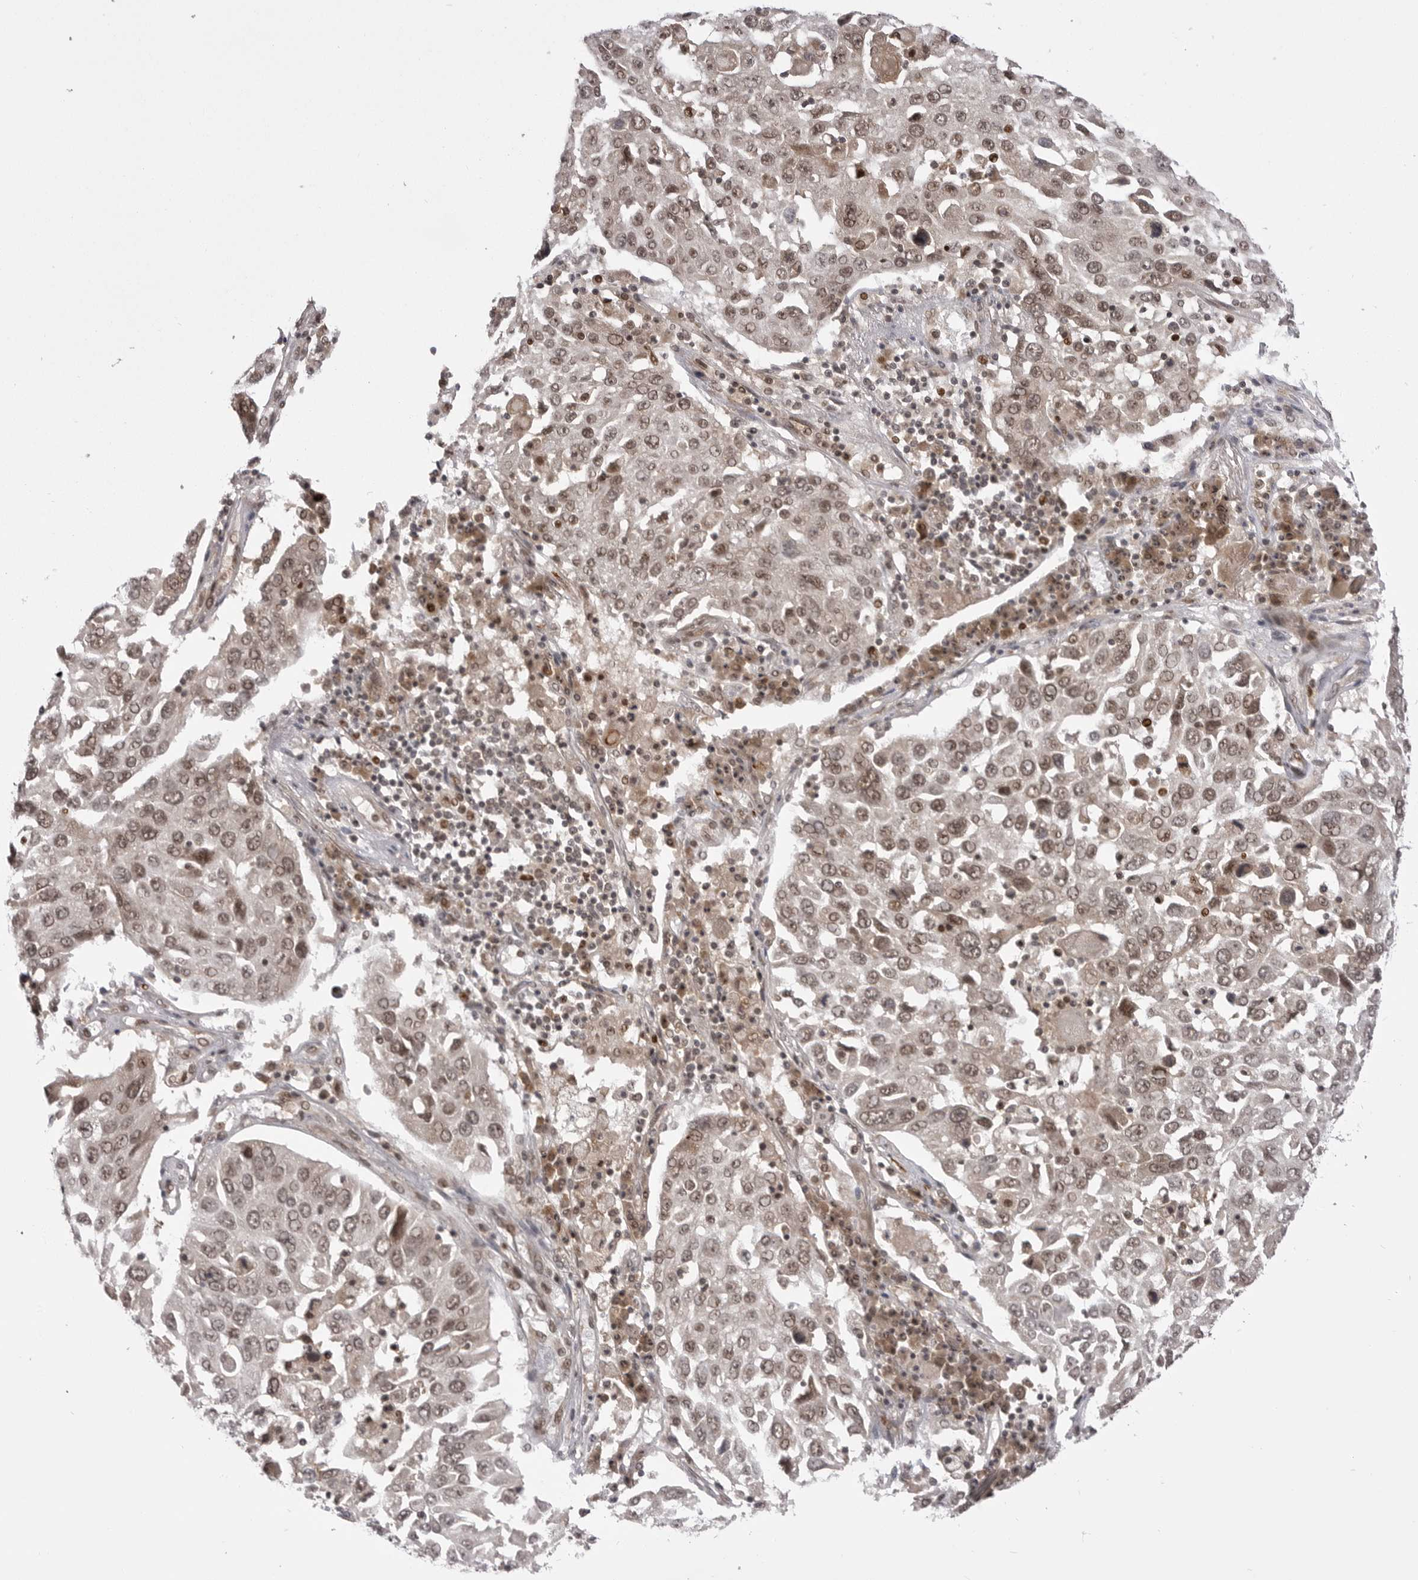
{"staining": {"intensity": "weak", "quantity": ">75%", "location": "cytoplasmic/membranous,nuclear"}, "tissue": "lung cancer", "cell_type": "Tumor cells", "image_type": "cancer", "snomed": [{"axis": "morphology", "description": "Squamous cell carcinoma, NOS"}, {"axis": "topography", "description": "Lung"}], "caption": "An IHC image of tumor tissue is shown. Protein staining in brown shows weak cytoplasmic/membranous and nuclear positivity in lung cancer within tumor cells. The staining was performed using DAB (3,3'-diaminobenzidine) to visualize the protein expression in brown, while the nuclei were stained in blue with hematoxylin (Magnification: 20x).", "gene": "PTK2B", "patient": {"sex": "male", "age": 65}}